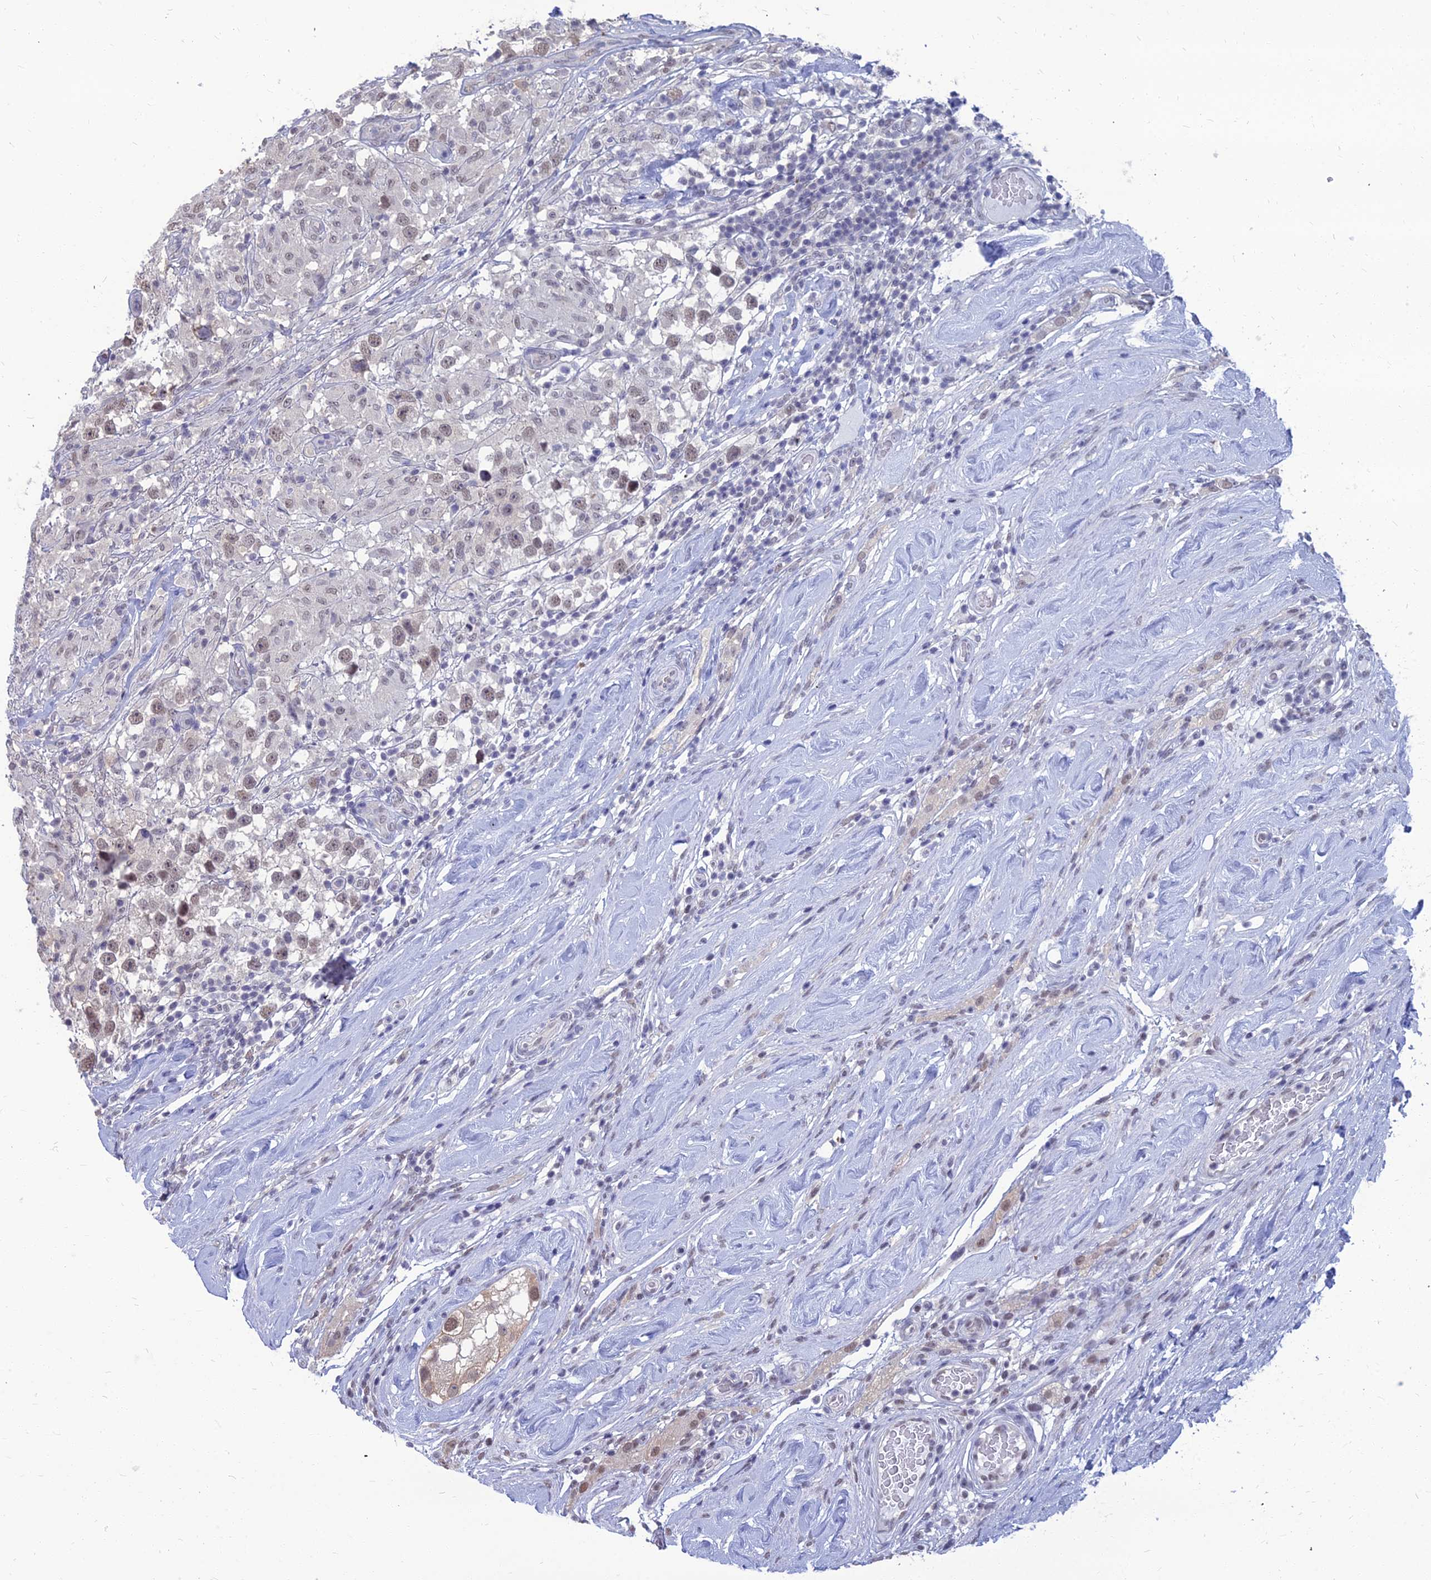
{"staining": {"intensity": "weak", "quantity": "25%-75%", "location": "nuclear"}, "tissue": "testis cancer", "cell_type": "Tumor cells", "image_type": "cancer", "snomed": [{"axis": "morphology", "description": "Seminoma, NOS"}, {"axis": "topography", "description": "Testis"}], "caption": "The photomicrograph shows a brown stain indicating the presence of a protein in the nuclear of tumor cells in testis cancer (seminoma).", "gene": "SRSF7", "patient": {"sex": "male", "age": 46}}